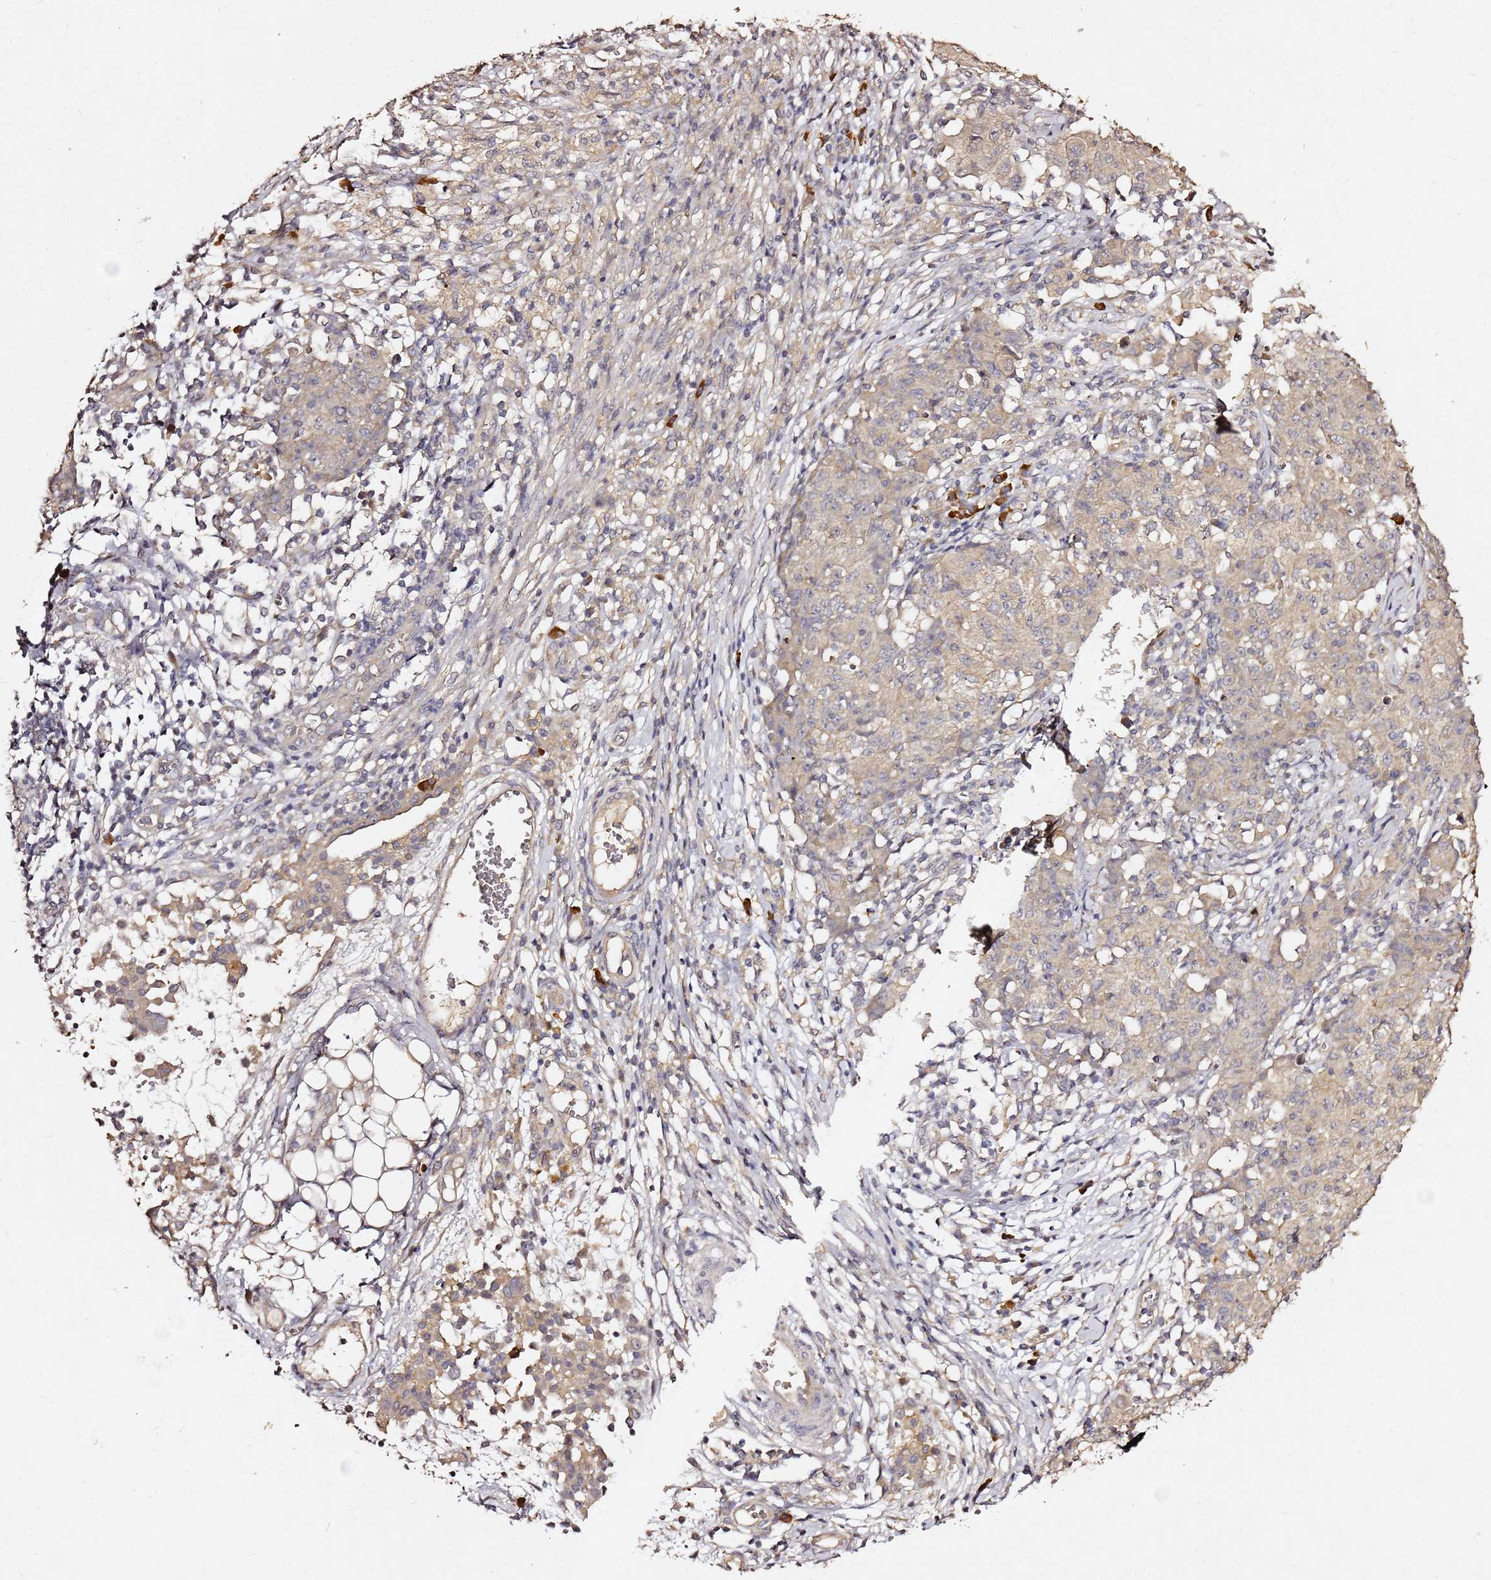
{"staining": {"intensity": "weak", "quantity": "<25%", "location": "cytoplasmic/membranous"}, "tissue": "ovarian cancer", "cell_type": "Tumor cells", "image_type": "cancer", "snomed": [{"axis": "morphology", "description": "Carcinoma, endometroid"}, {"axis": "topography", "description": "Ovary"}], "caption": "DAB (3,3'-diaminobenzidine) immunohistochemical staining of human ovarian cancer displays no significant staining in tumor cells.", "gene": "C6orf136", "patient": {"sex": "female", "age": 42}}